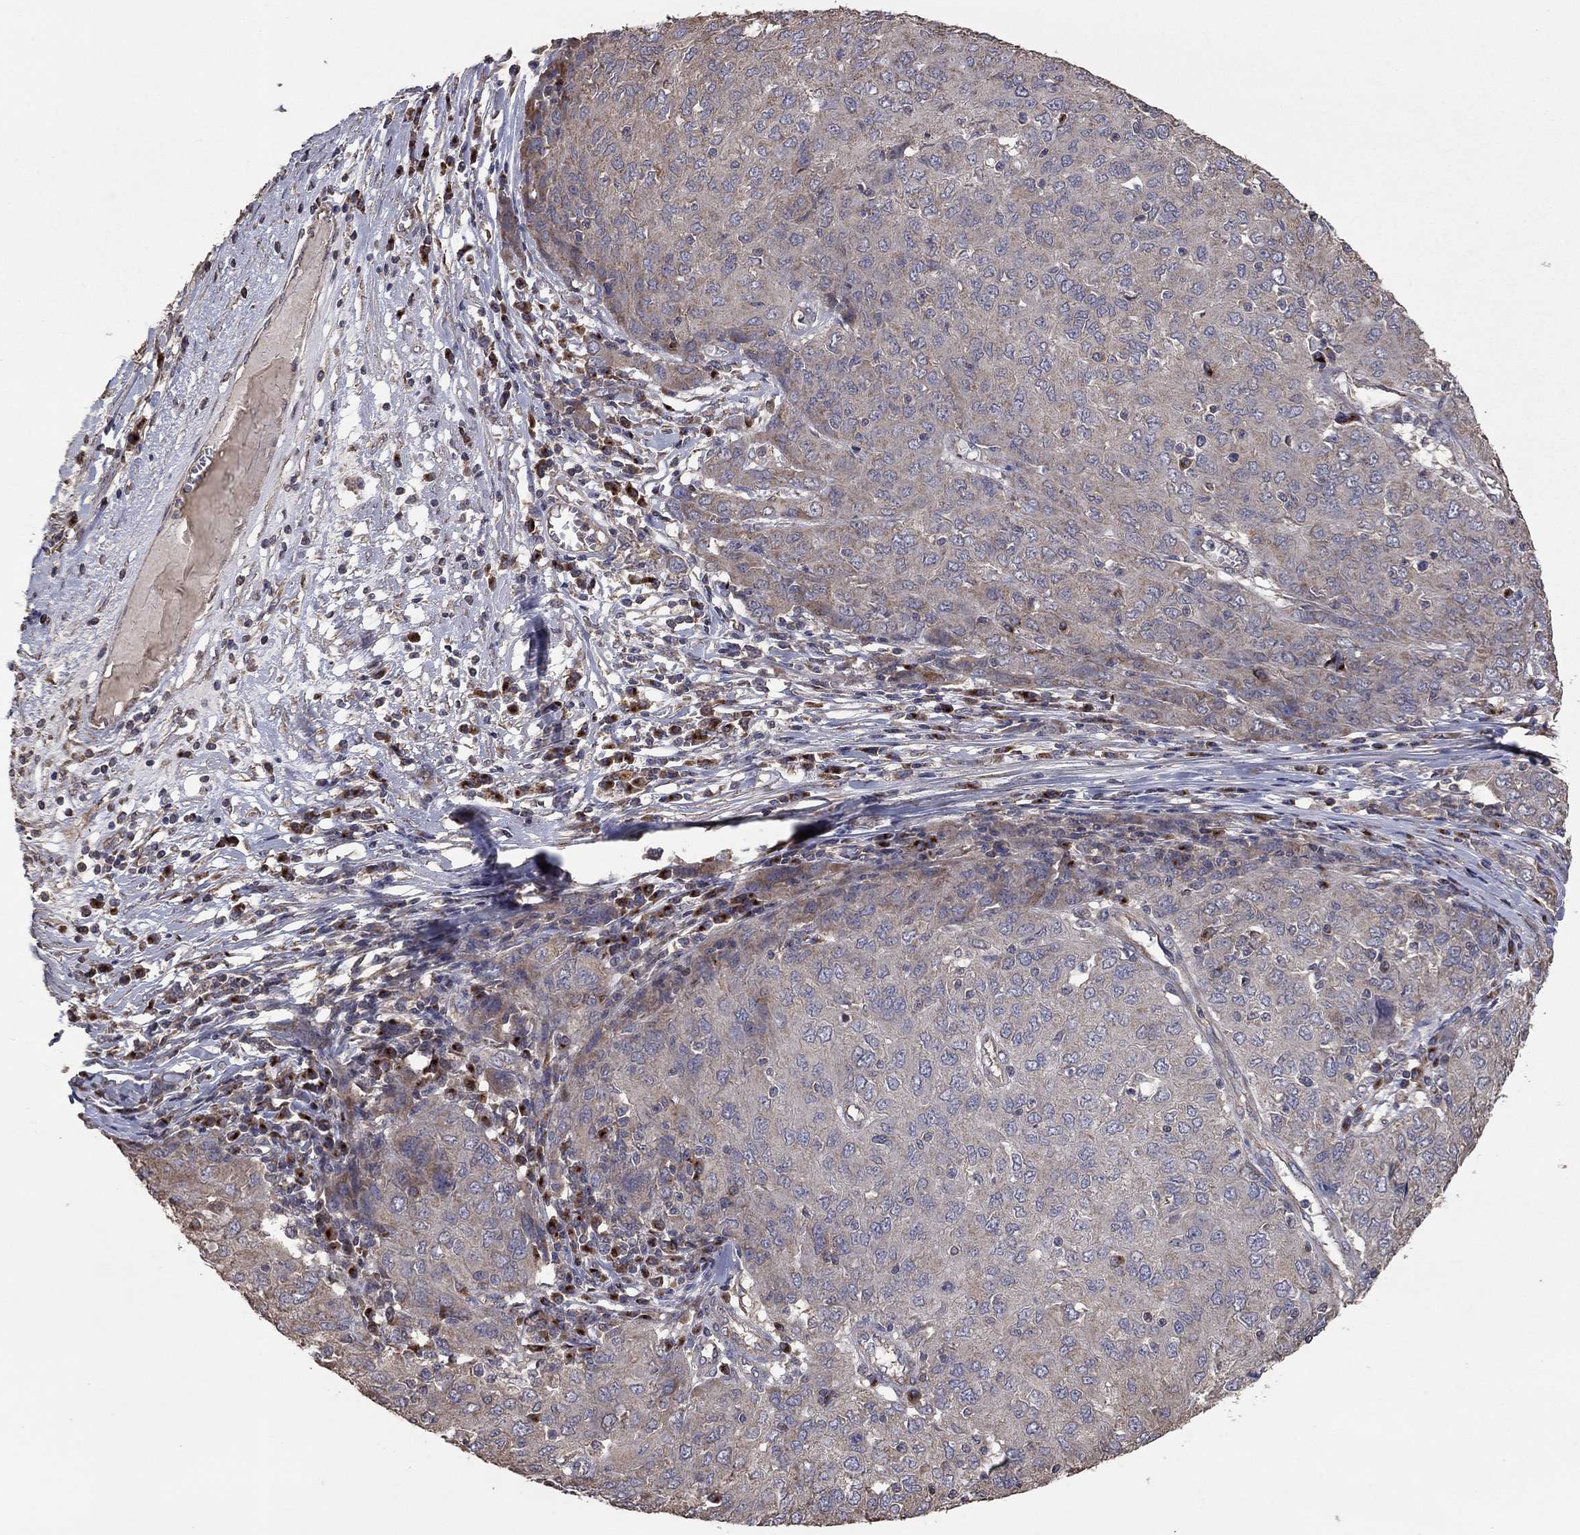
{"staining": {"intensity": "negative", "quantity": "none", "location": "none"}, "tissue": "ovarian cancer", "cell_type": "Tumor cells", "image_type": "cancer", "snomed": [{"axis": "morphology", "description": "Carcinoma, endometroid"}, {"axis": "topography", "description": "Ovary"}], "caption": "DAB (3,3'-diaminobenzidine) immunohistochemical staining of human ovarian endometroid carcinoma shows no significant positivity in tumor cells.", "gene": "FLT4", "patient": {"sex": "female", "age": 50}}